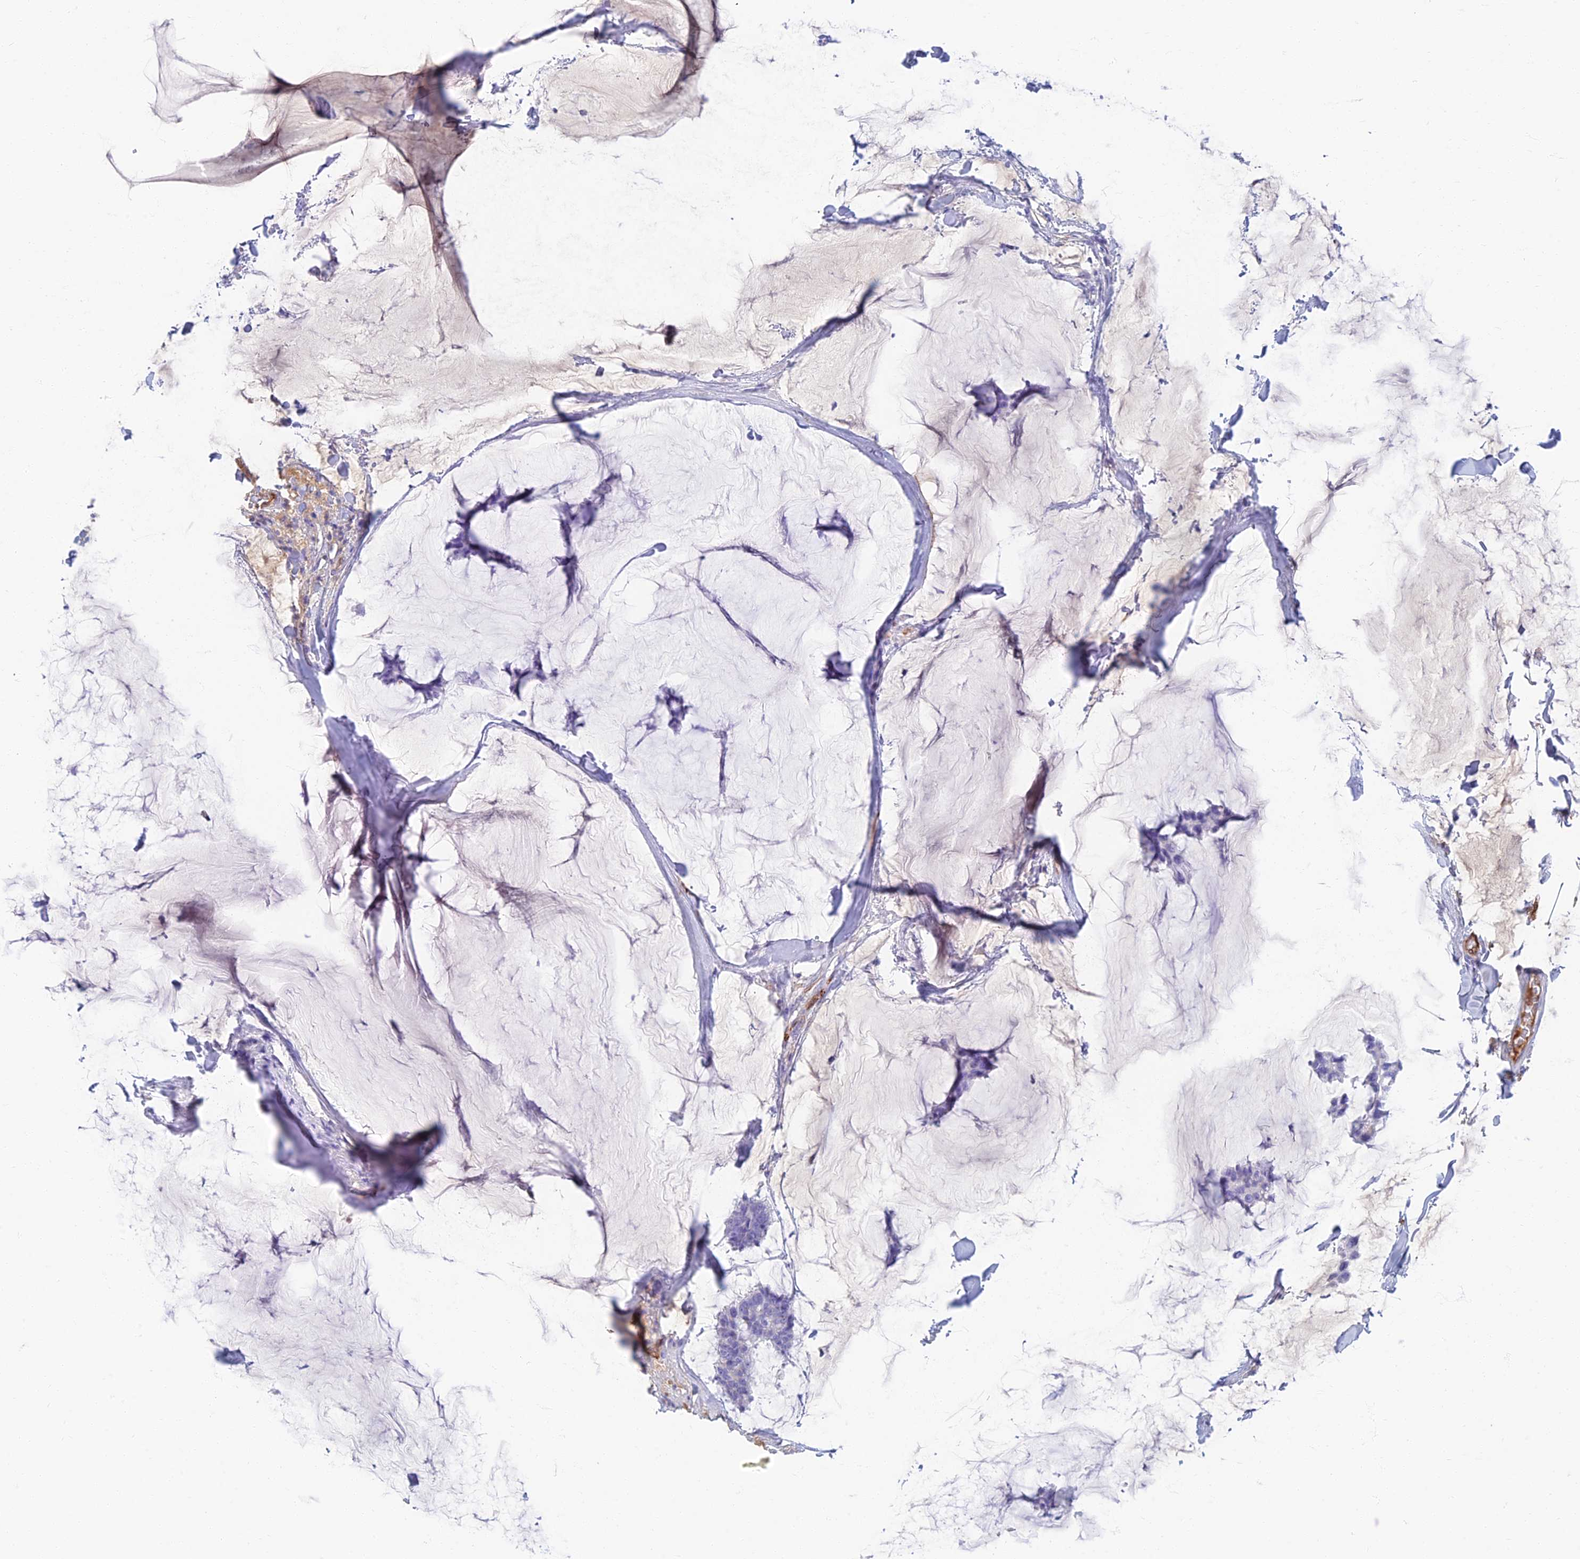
{"staining": {"intensity": "negative", "quantity": "none", "location": "none"}, "tissue": "breast cancer", "cell_type": "Tumor cells", "image_type": "cancer", "snomed": [{"axis": "morphology", "description": "Duct carcinoma"}, {"axis": "topography", "description": "Breast"}], "caption": "A high-resolution micrograph shows immunohistochemistry (IHC) staining of breast cancer (infiltrating ductal carcinoma), which exhibits no significant positivity in tumor cells. Brightfield microscopy of immunohistochemistry stained with DAB (brown) and hematoxylin (blue), captured at high magnification.", "gene": "ETFRF1", "patient": {"sex": "female", "age": 93}}